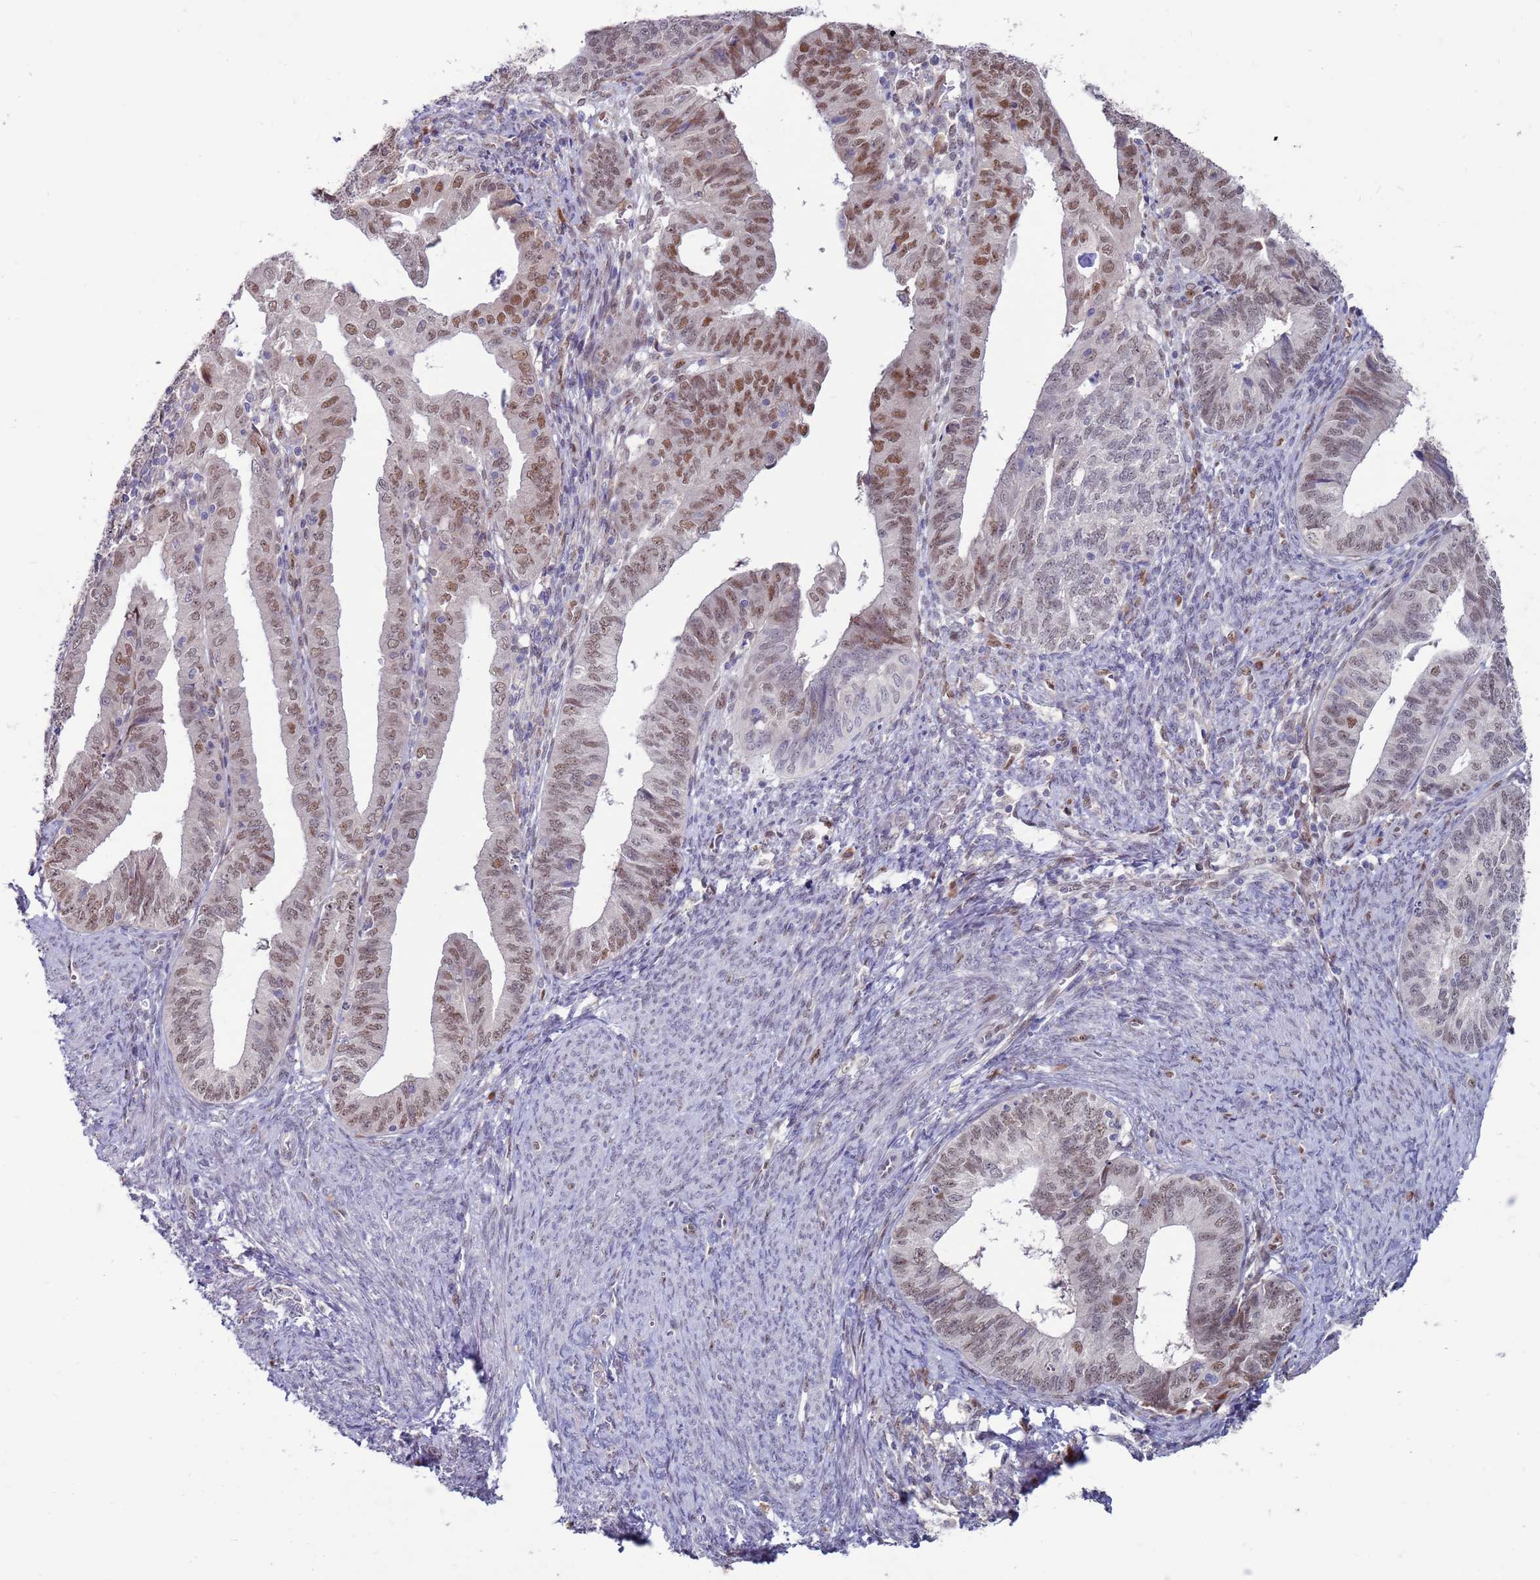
{"staining": {"intensity": "moderate", "quantity": ">75%", "location": "nuclear"}, "tissue": "endometrial cancer", "cell_type": "Tumor cells", "image_type": "cancer", "snomed": [{"axis": "morphology", "description": "Adenocarcinoma, NOS"}, {"axis": "topography", "description": "Endometrium"}], "caption": "Brown immunohistochemical staining in human endometrial cancer (adenocarcinoma) exhibits moderate nuclear expression in approximately >75% of tumor cells.", "gene": "FBXO27", "patient": {"sex": "female", "age": 56}}